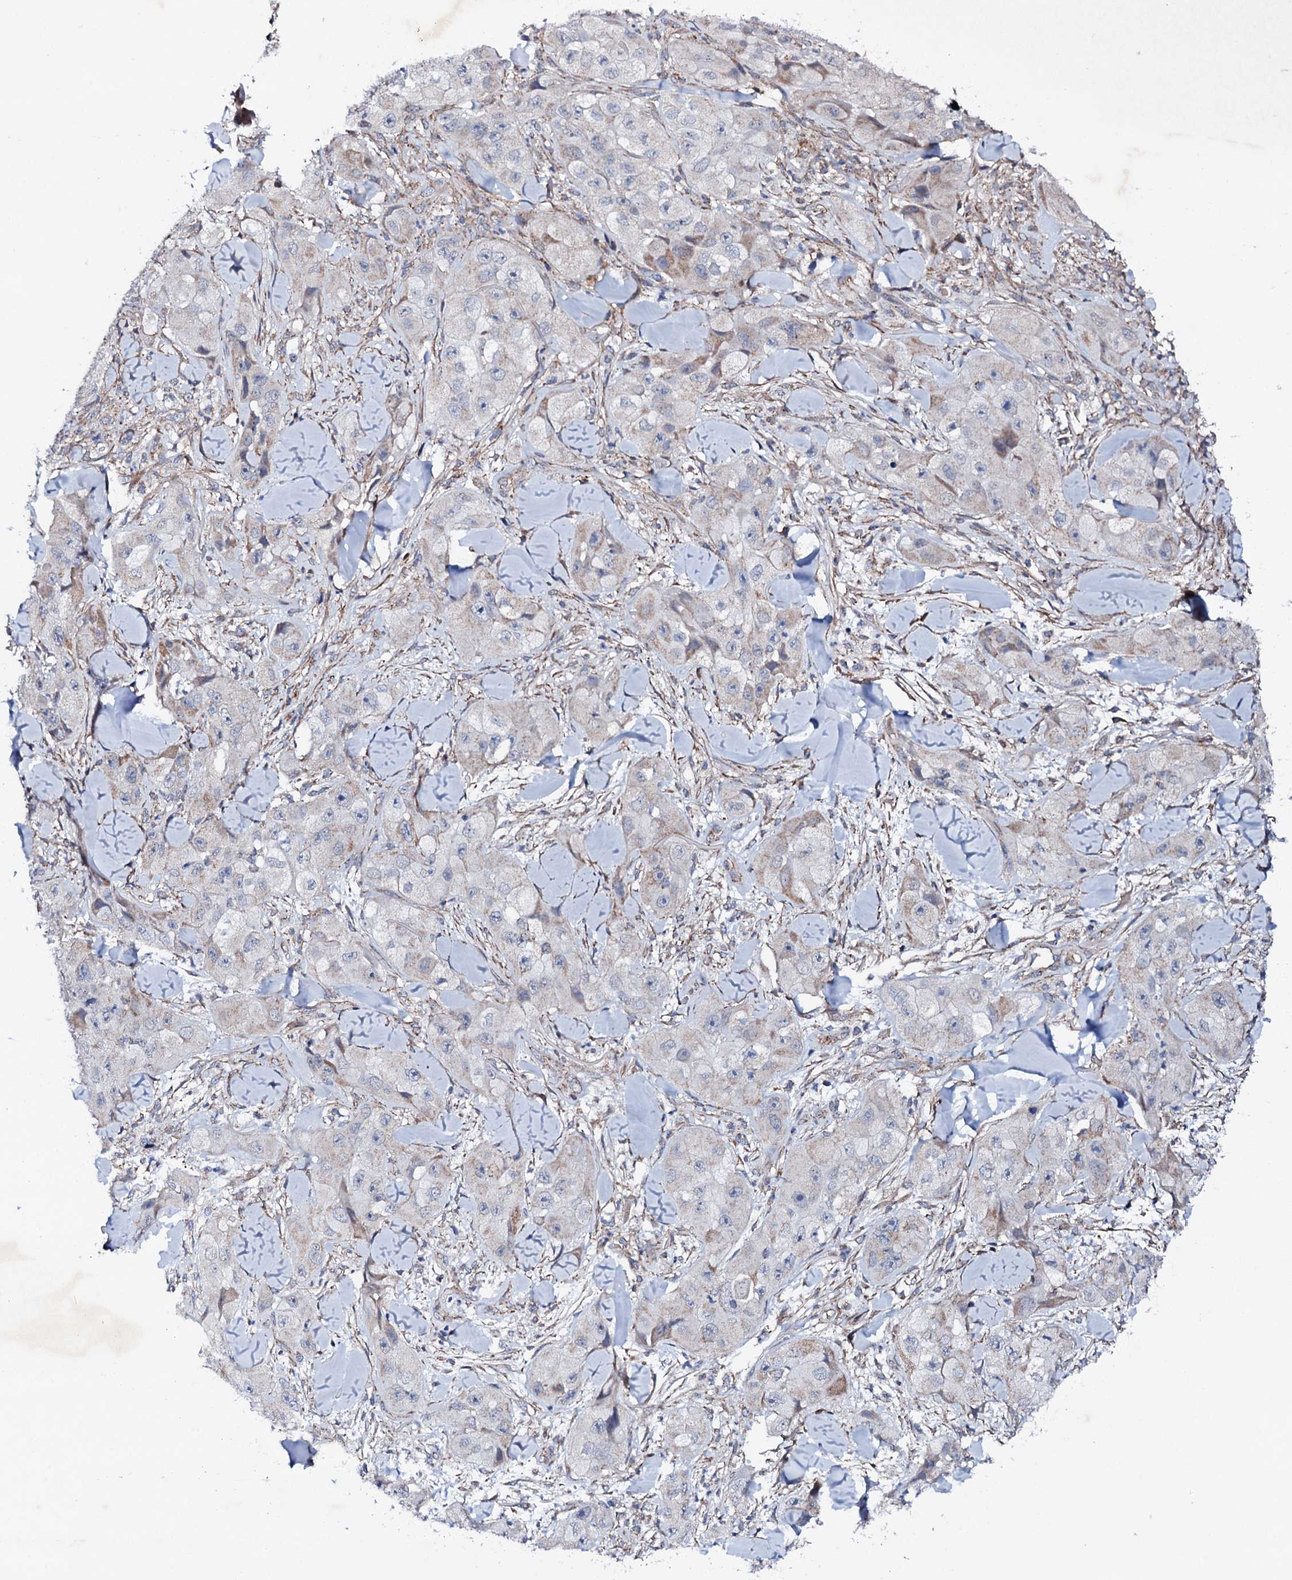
{"staining": {"intensity": "negative", "quantity": "none", "location": "none"}, "tissue": "skin cancer", "cell_type": "Tumor cells", "image_type": "cancer", "snomed": [{"axis": "morphology", "description": "Squamous cell carcinoma, NOS"}, {"axis": "topography", "description": "Skin"}, {"axis": "topography", "description": "Subcutis"}], "caption": "High magnification brightfield microscopy of squamous cell carcinoma (skin) stained with DAB (3,3'-diaminobenzidine) (brown) and counterstained with hematoxylin (blue): tumor cells show no significant expression.", "gene": "MTIF3", "patient": {"sex": "male", "age": 73}}